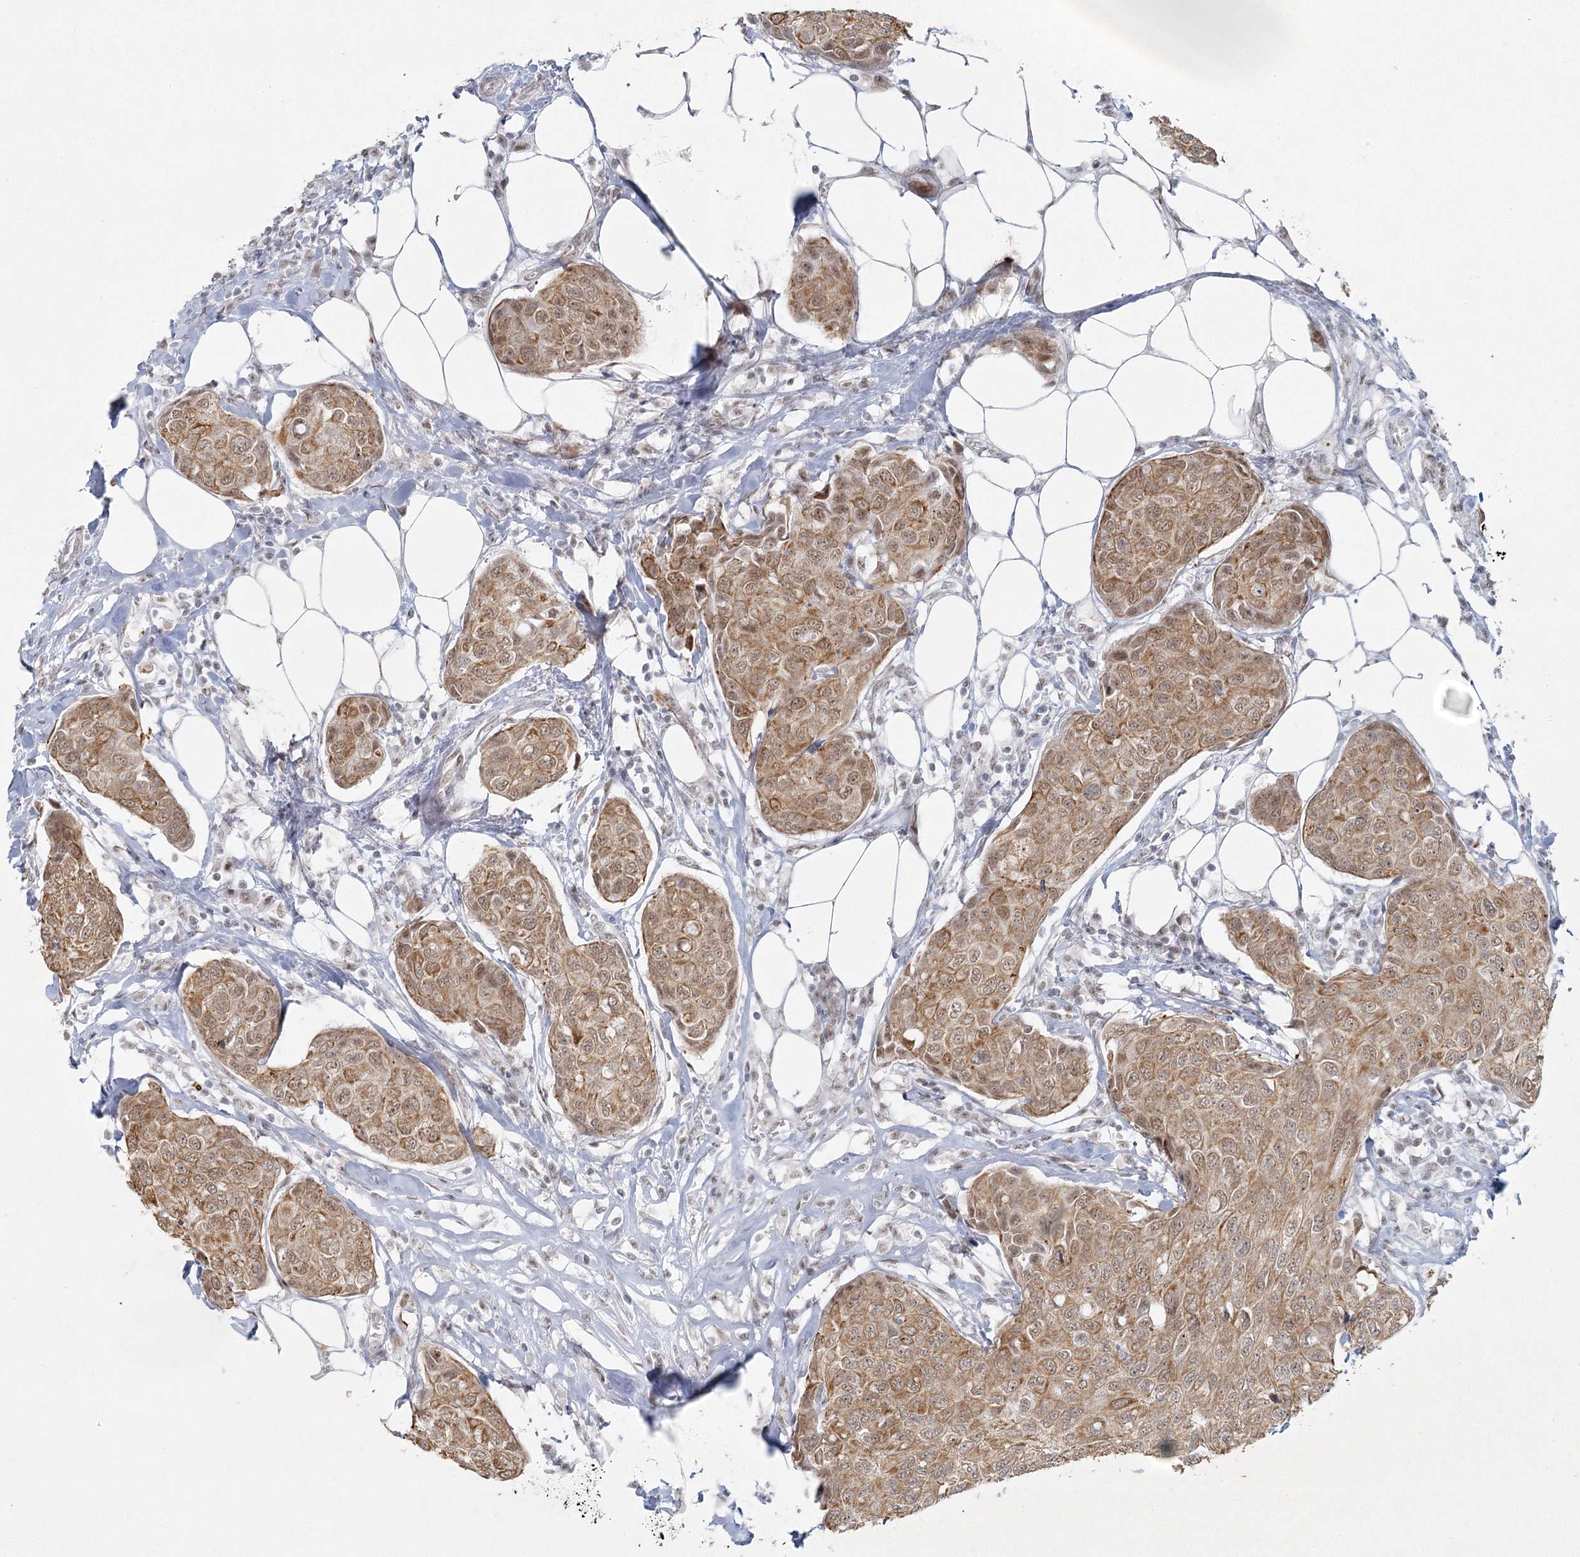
{"staining": {"intensity": "moderate", "quantity": ">75%", "location": "cytoplasmic/membranous,nuclear"}, "tissue": "breast cancer", "cell_type": "Tumor cells", "image_type": "cancer", "snomed": [{"axis": "morphology", "description": "Duct carcinoma"}, {"axis": "topography", "description": "Breast"}], "caption": "A brown stain labels moderate cytoplasmic/membranous and nuclear positivity of a protein in human intraductal carcinoma (breast) tumor cells.", "gene": "U2SURP", "patient": {"sex": "female", "age": 80}}